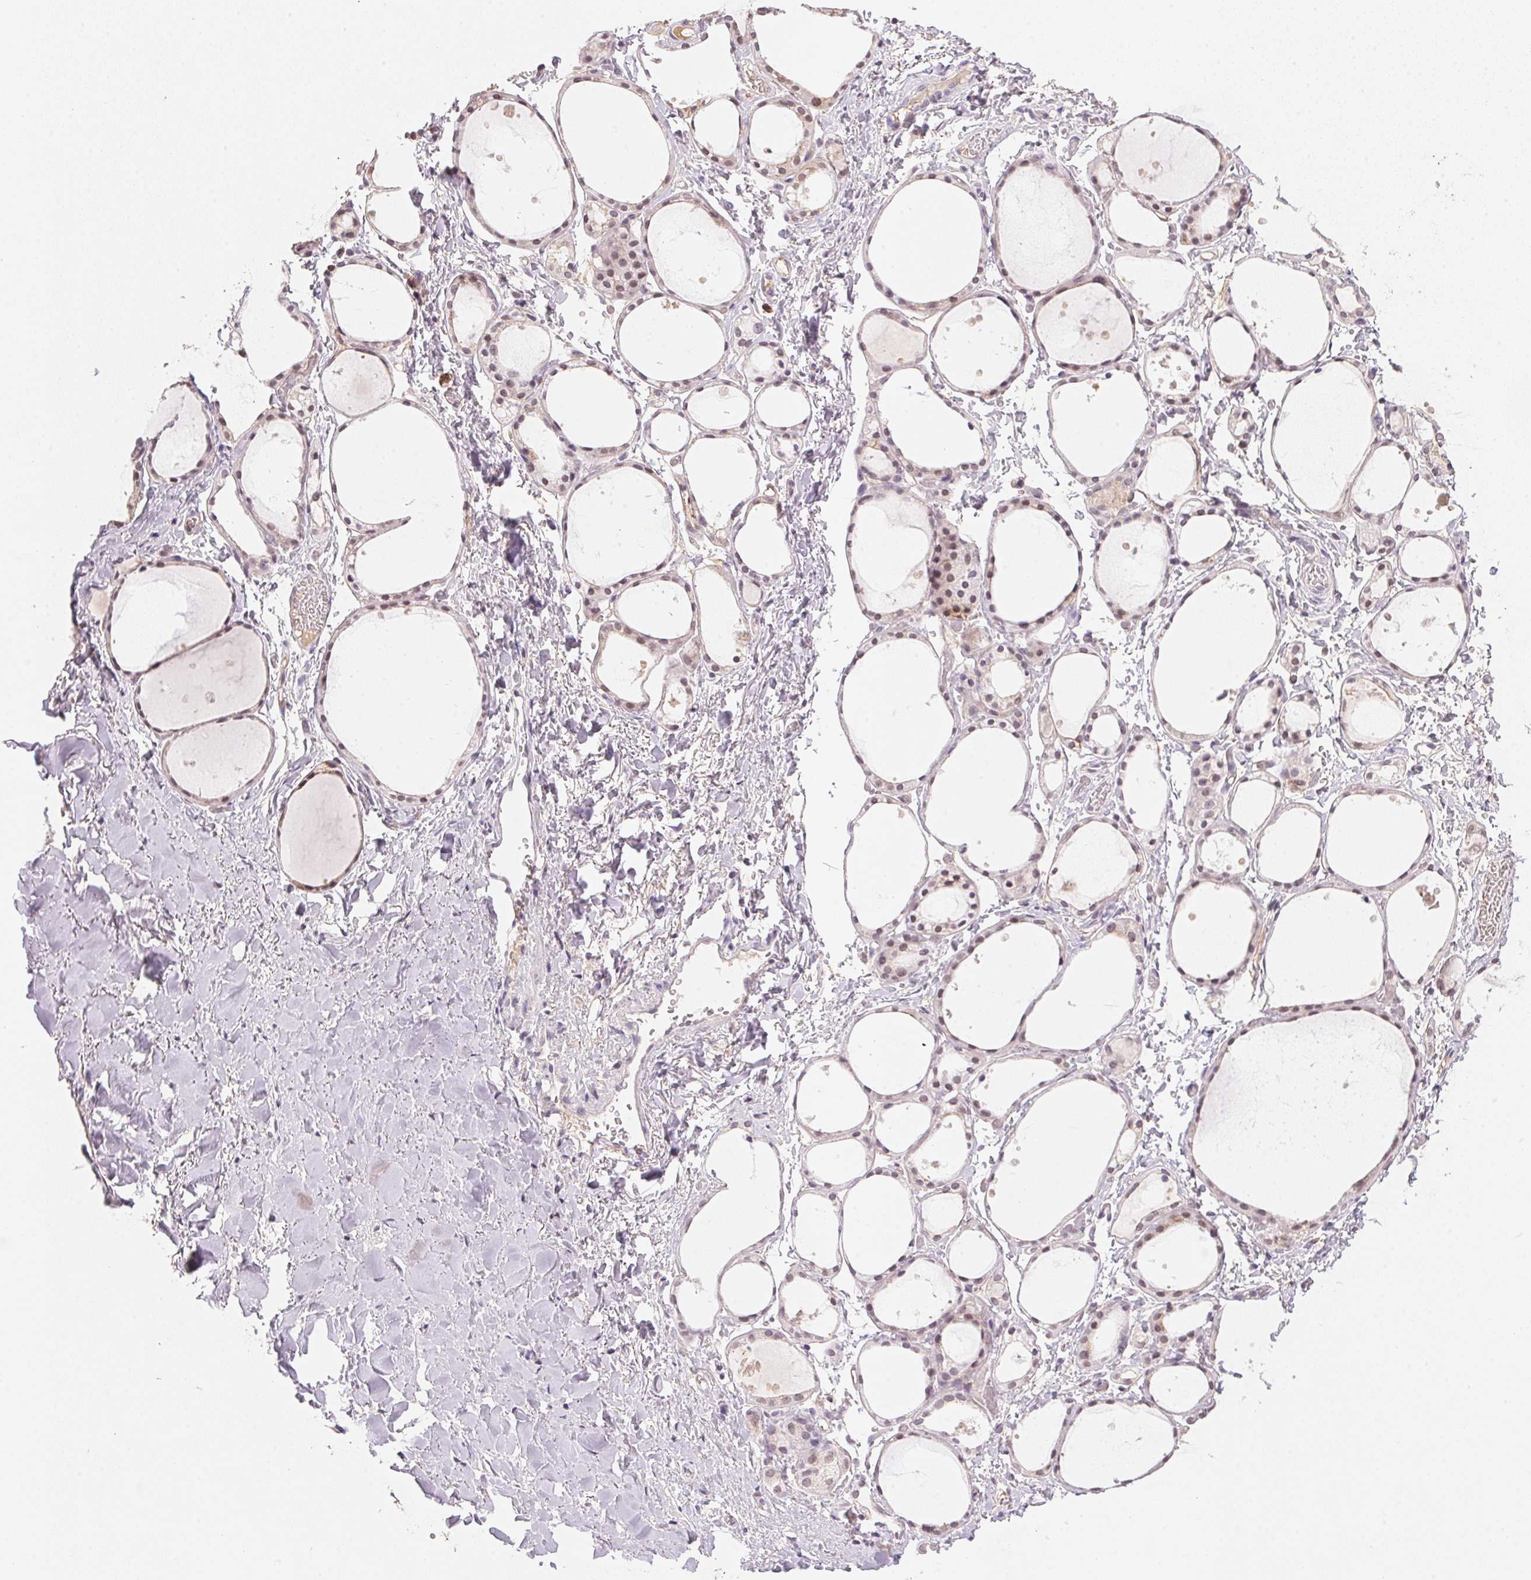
{"staining": {"intensity": "weak", "quantity": "25%-75%", "location": "cytoplasmic/membranous,nuclear"}, "tissue": "thyroid gland", "cell_type": "Glandular cells", "image_type": "normal", "snomed": [{"axis": "morphology", "description": "Normal tissue, NOS"}, {"axis": "topography", "description": "Thyroid gland"}], "caption": "Immunohistochemistry (IHC) of benign human thyroid gland demonstrates low levels of weak cytoplasmic/membranous,nuclear staining in approximately 25%-75% of glandular cells.", "gene": "FNDC4", "patient": {"sex": "male", "age": 68}}